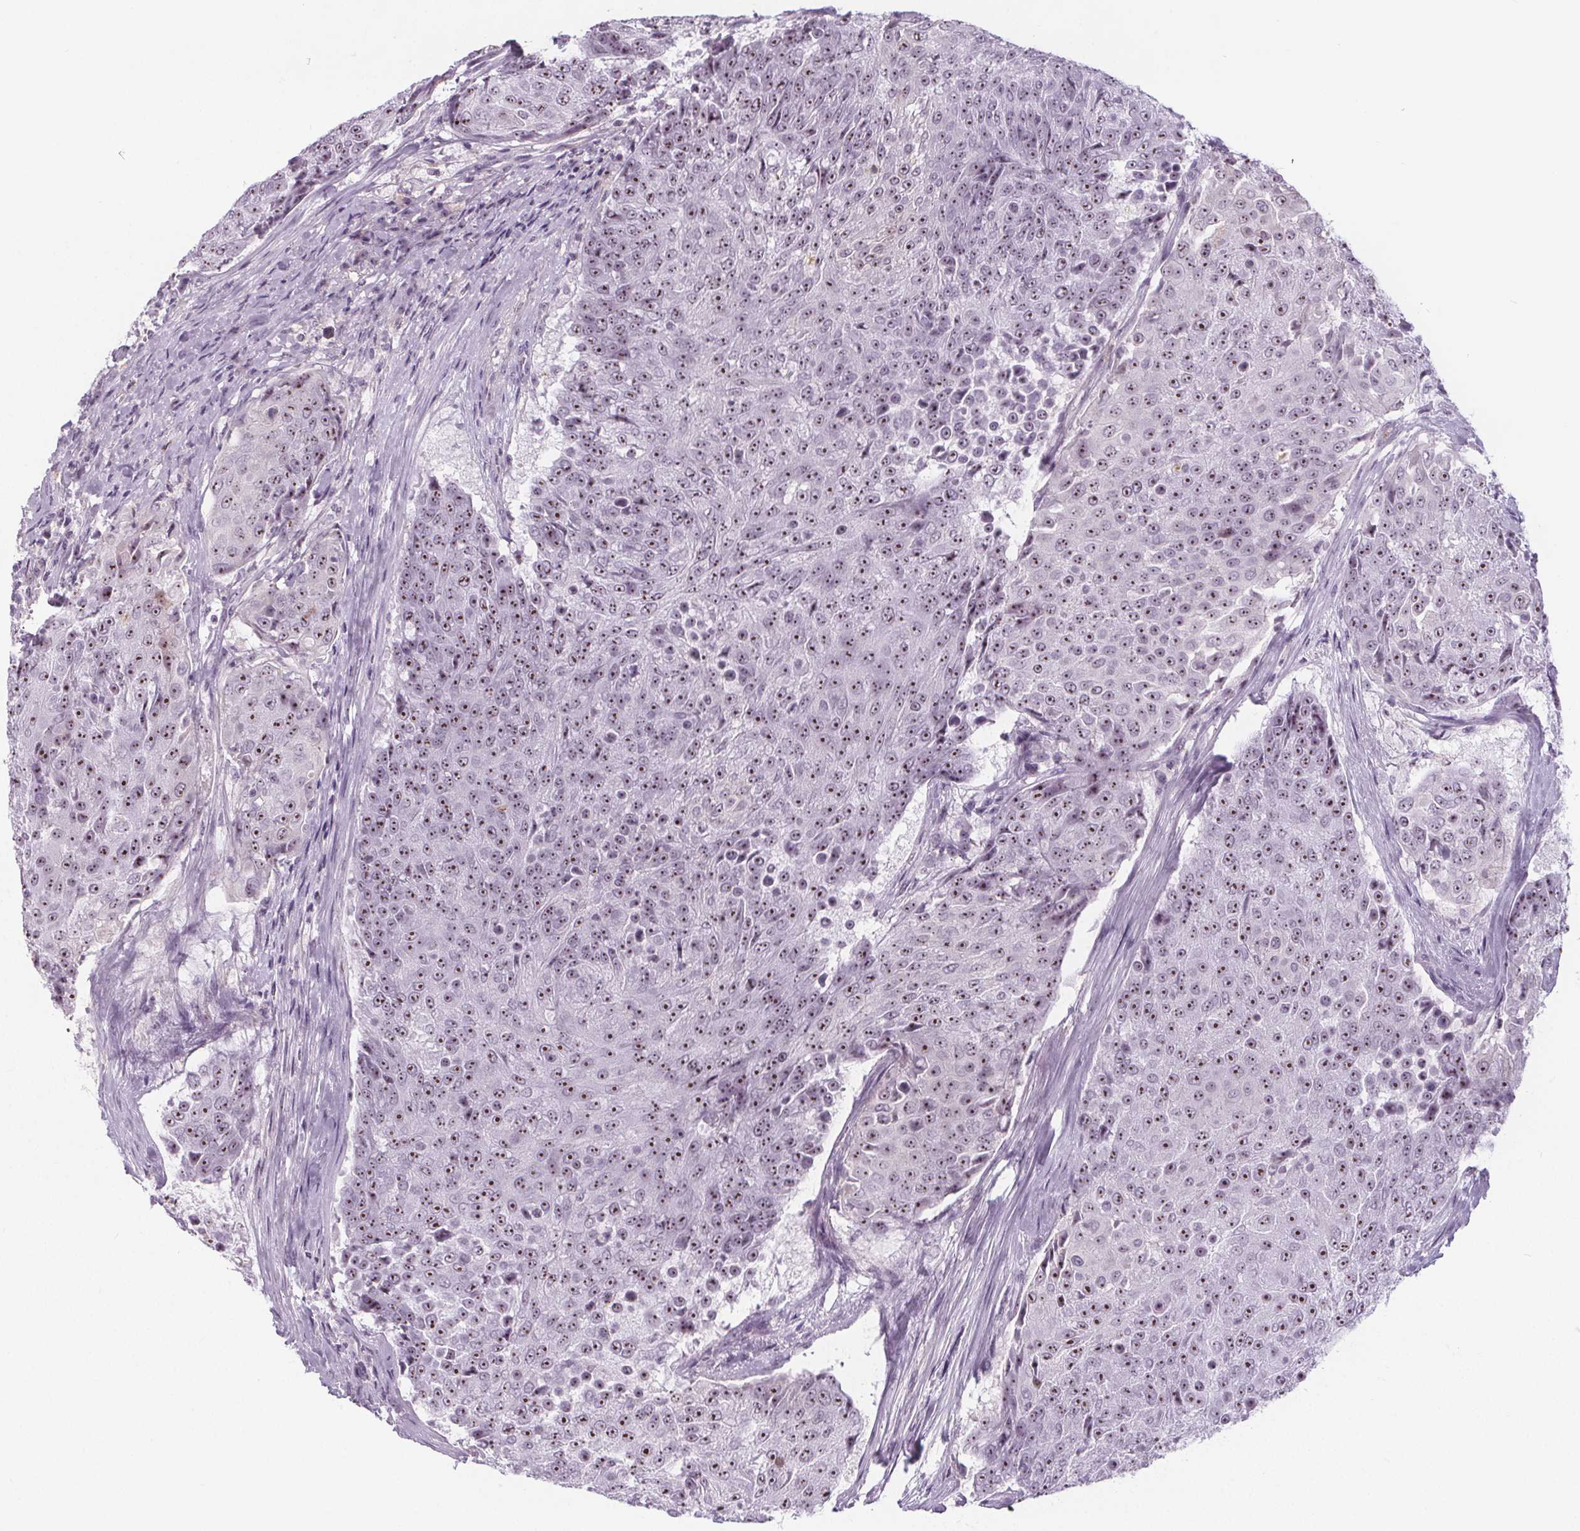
{"staining": {"intensity": "strong", "quantity": ">75%", "location": "nuclear"}, "tissue": "urothelial cancer", "cell_type": "Tumor cells", "image_type": "cancer", "snomed": [{"axis": "morphology", "description": "Urothelial carcinoma, High grade"}, {"axis": "topography", "description": "Urinary bladder"}], "caption": "Protein expression analysis of urothelial cancer exhibits strong nuclear expression in approximately >75% of tumor cells.", "gene": "NOLC1", "patient": {"sex": "female", "age": 63}}